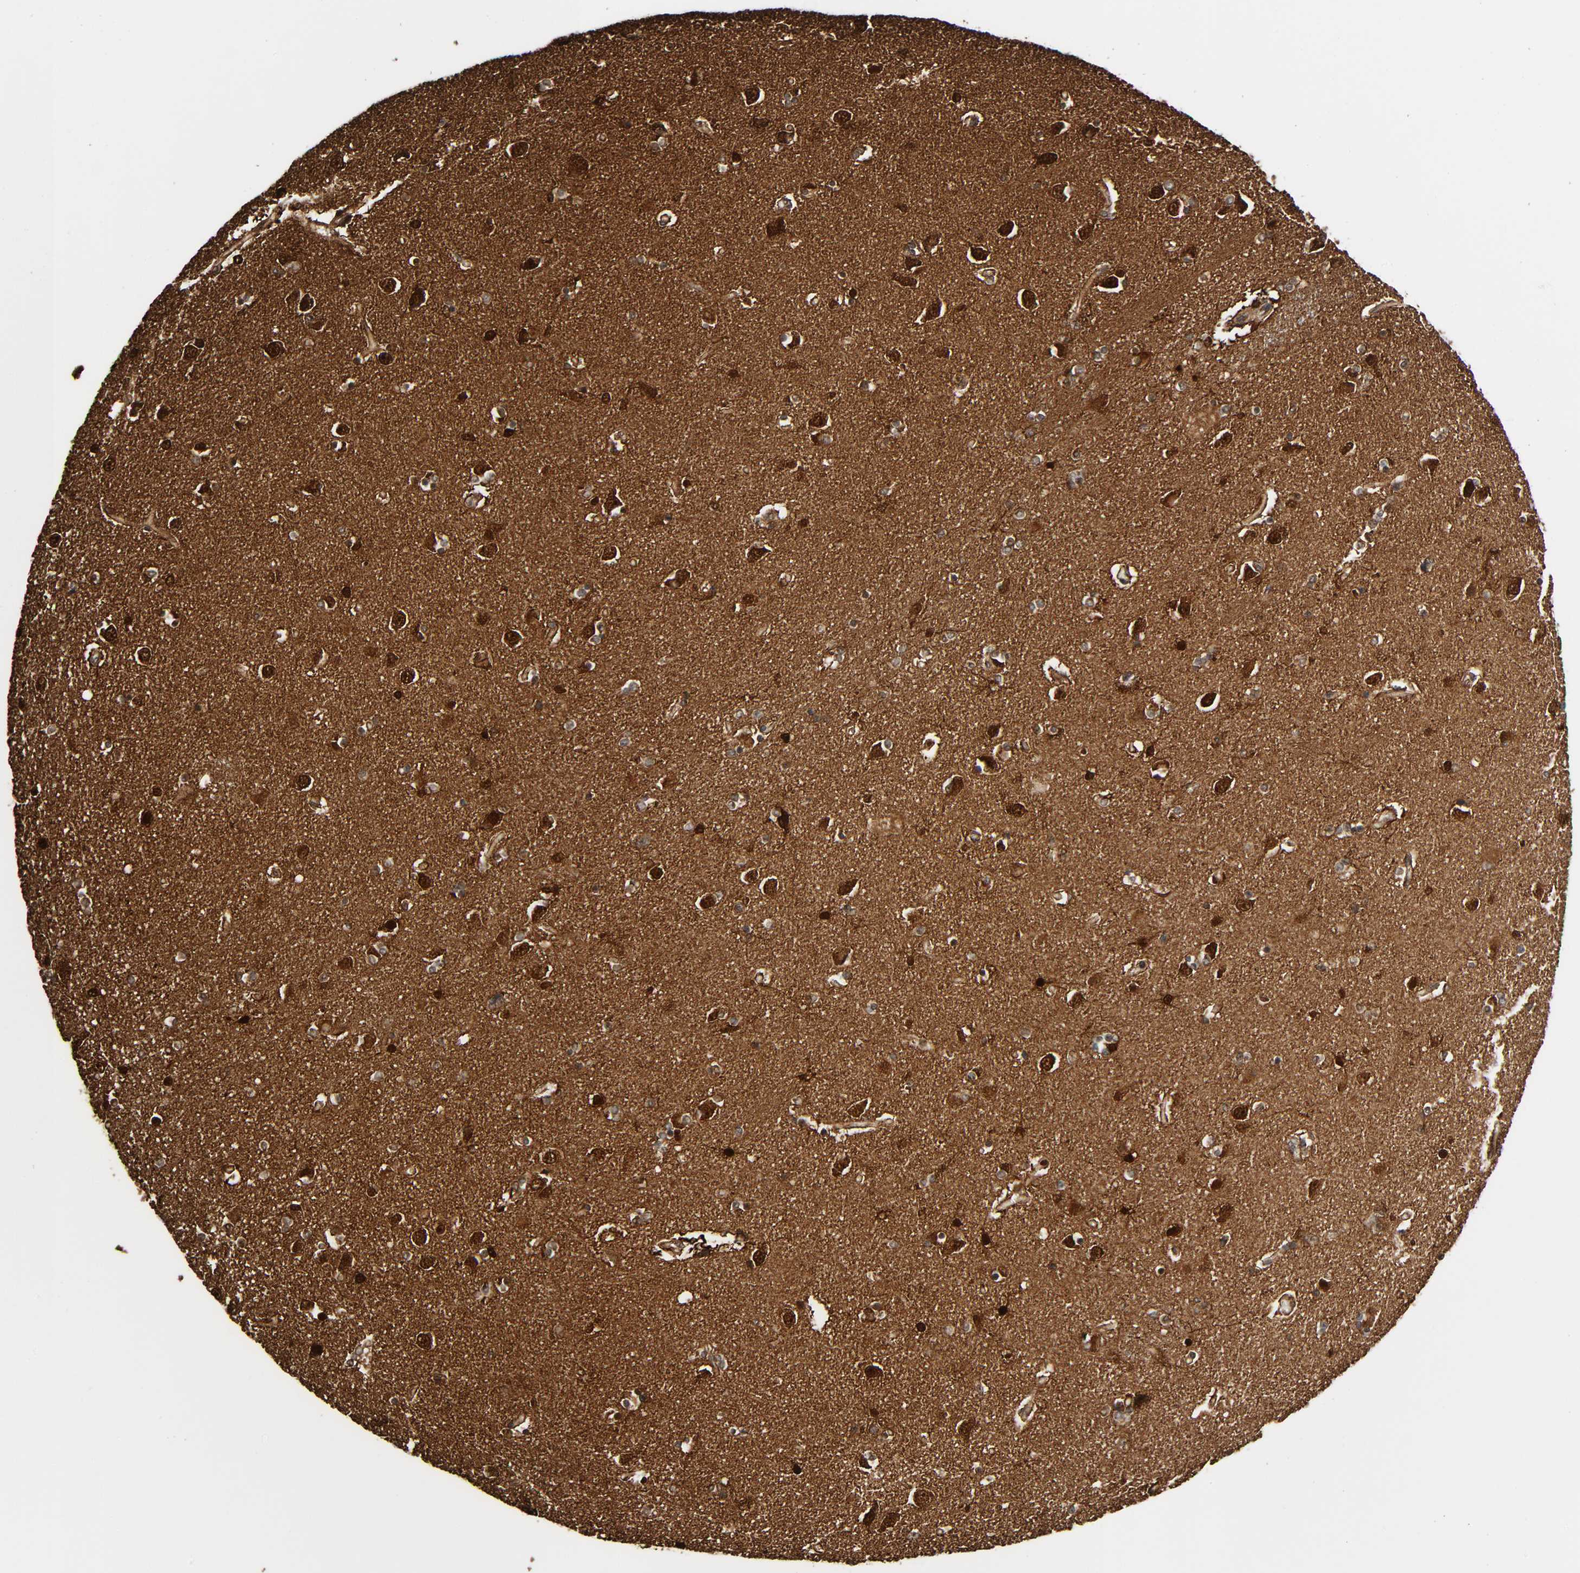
{"staining": {"intensity": "strong", "quantity": "25%-75%", "location": "nuclear"}, "tissue": "caudate", "cell_type": "Glial cells", "image_type": "normal", "snomed": [{"axis": "morphology", "description": "Normal tissue, NOS"}, {"axis": "topography", "description": "Lateral ventricle wall"}], "caption": "Strong nuclear protein staining is present in approximately 25%-75% of glial cells in caudate. (brown staining indicates protein expression, while blue staining denotes nuclei).", "gene": "MAPK1", "patient": {"sex": "female", "age": 54}}